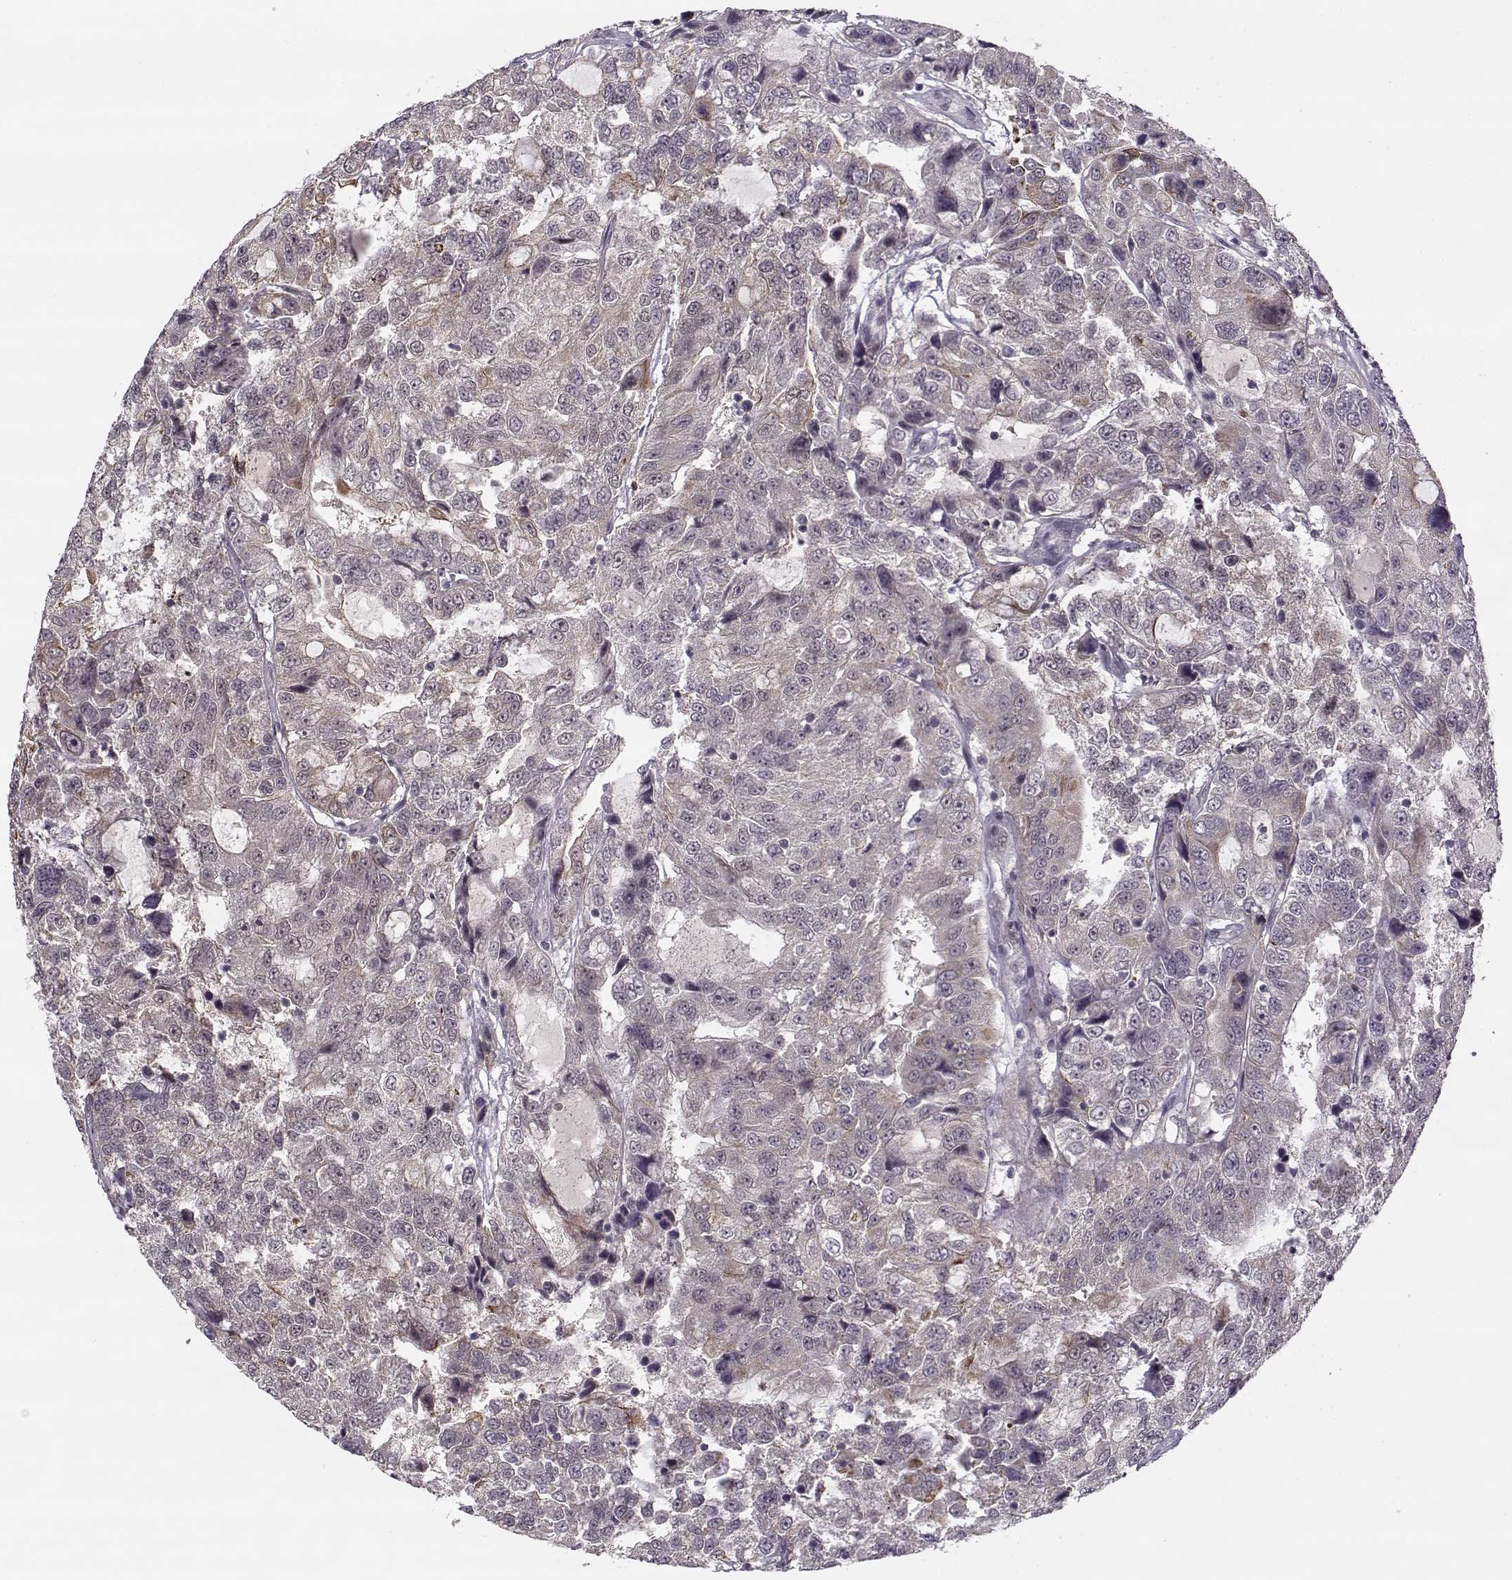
{"staining": {"intensity": "moderate", "quantity": "<25%", "location": "cytoplasmic/membranous"}, "tissue": "urothelial cancer", "cell_type": "Tumor cells", "image_type": "cancer", "snomed": [{"axis": "morphology", "description": "Urothelial carcinoma, NOS"}, {"axis": "morphology", "description": "Urothelial carcinoma, High grade"}, {"axis": "topography", "description": "Urinary bladder"}], "caption": "Urothelial cancer stained with immunohistochemistry demonstrates moderate cytoplasmic/membranous expression in approximately <25% of tumor cells.", "gene": "DENND4B", "patient": {"sex": "female", "age": 73}}